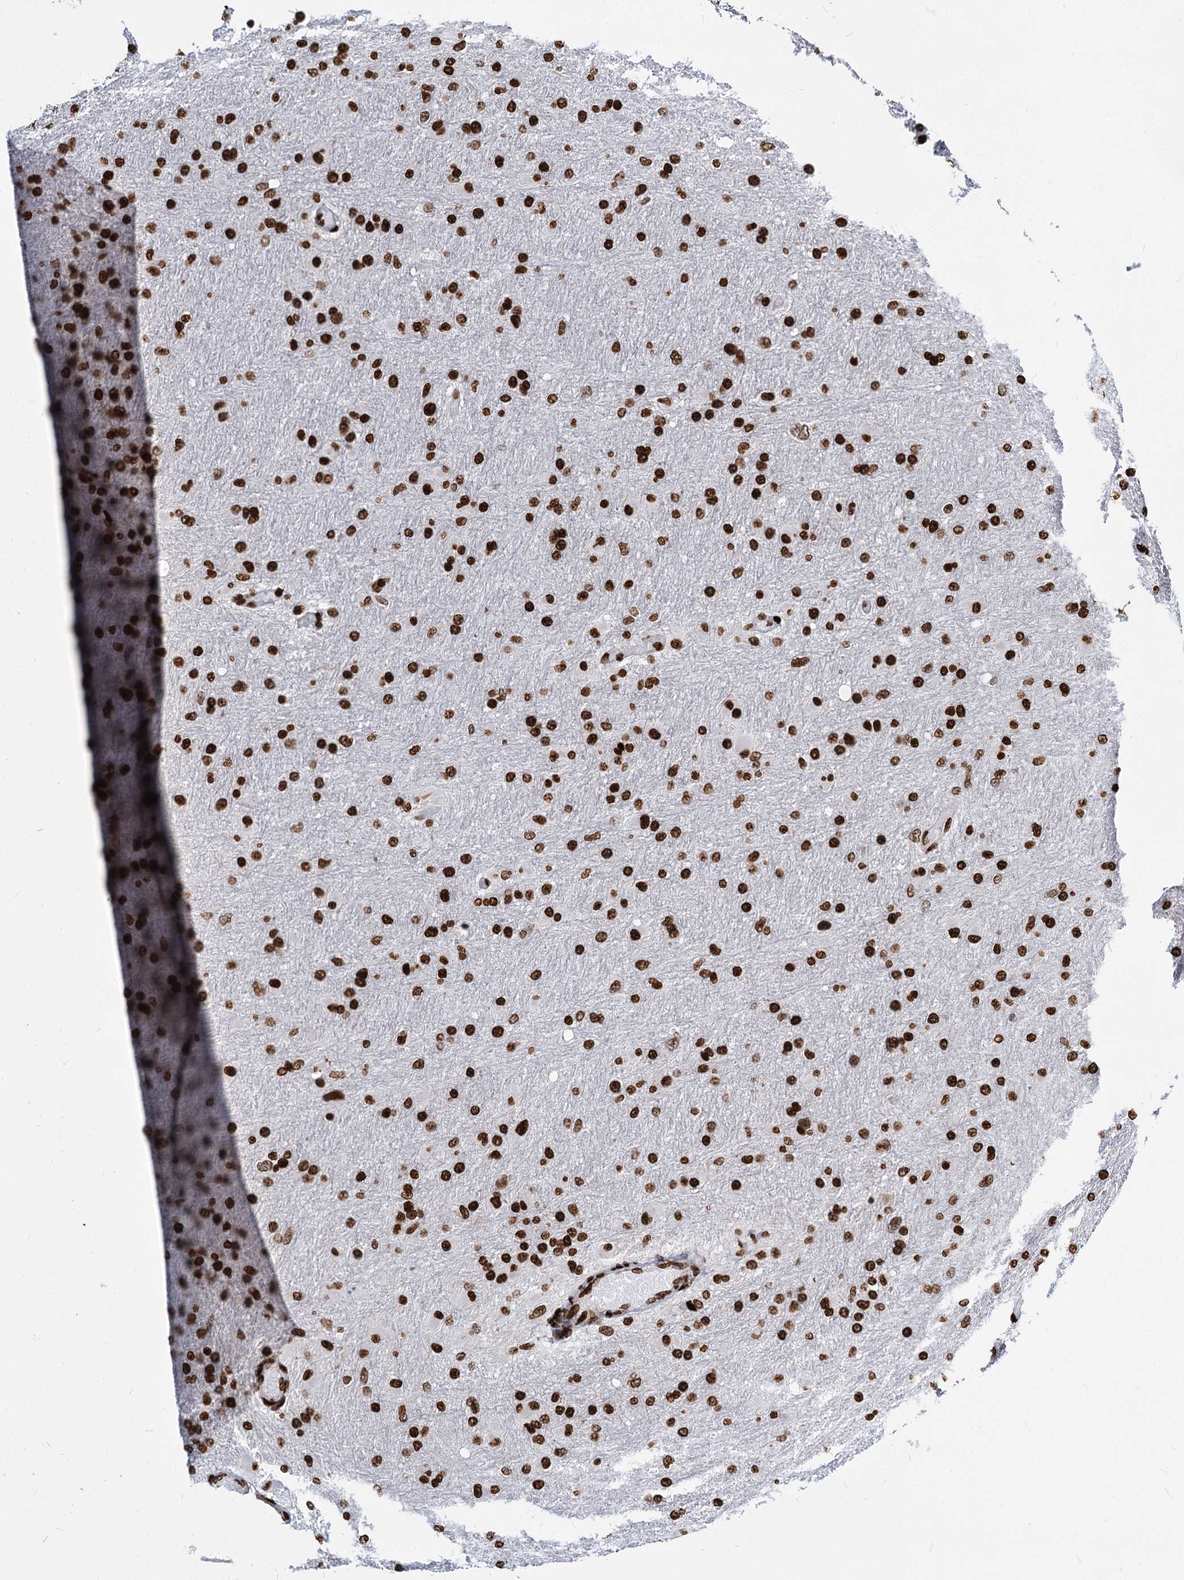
{"staining": {"intensity": "strong", "quantity": ">75%", "location": "nuclear"}, "tissue": "glioma", "cell_type": "Tumor cells", "image_type": "cancer", "snomed": [{"axis": "morphology", "description": "Glioma, malignant, High grade"}, {"axis": "topography", "description": "Cerebral cortex"}], "caption": "The image shows staining of malignant glioma (high-grade), revealing strong nuclear protein expression (brown color) within tumor cells.", "gene": "MECP2", "patient": {"sex": "female", "age": 36}}